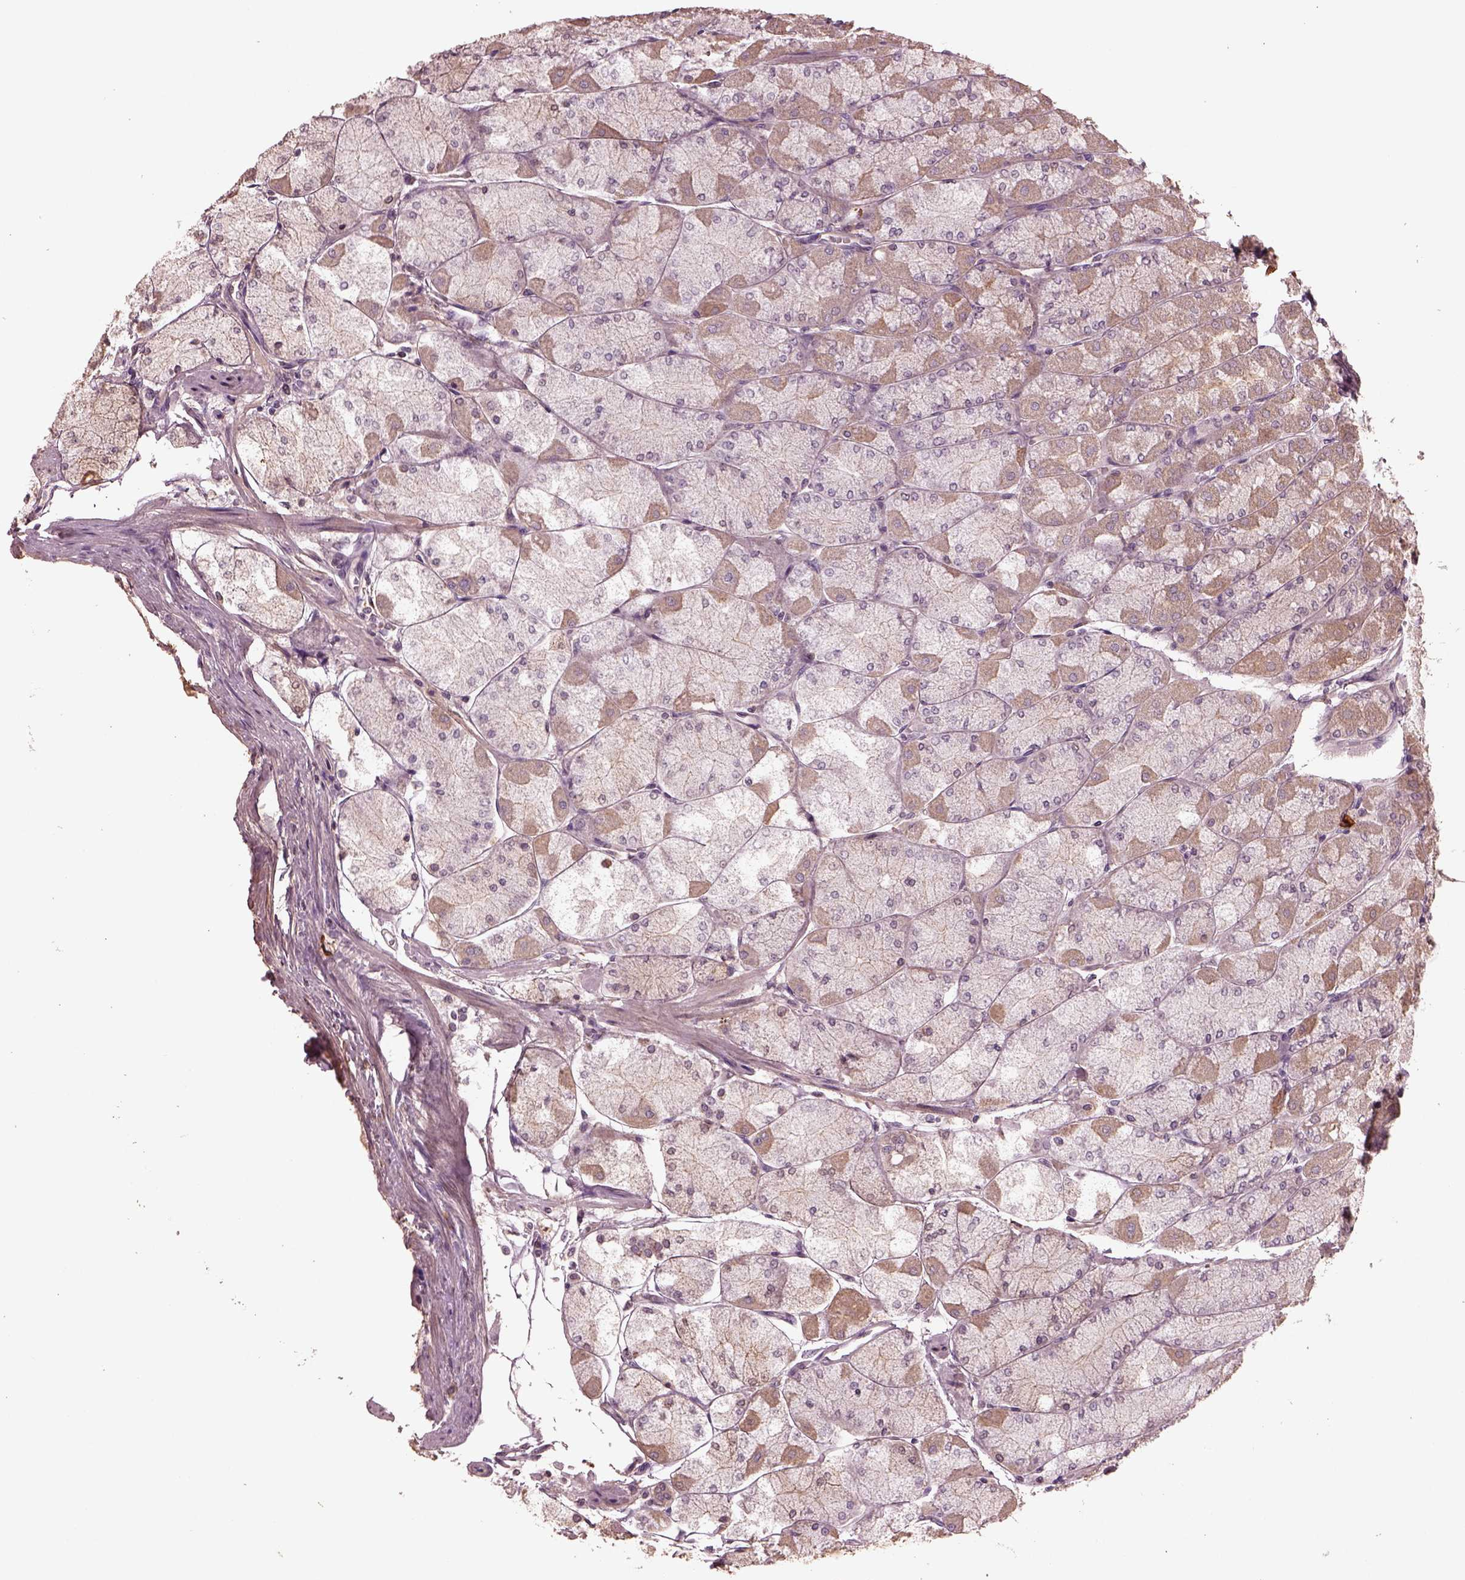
{"staining": {"intensity": "weak", "quantity": "25%-75%", "location": "cytoplasmic/membranous"}, "tissue": "stomach", "cell_type": "Glandular cells", "image_type": "normal", "snomed": [{"axis": "morphology", "description": "Normal tissue, NOS"}, {"axis": "topography", "description": "Stomach, upper"}], "caption": "This micrograph shows immunohistochemistry (IHC) staining of benign human stomach, with low weak cytoplasmic/membranous expression in approximately 25%-75% of glandular cells.", "gene": "PTX4", "patient": {"sex": "male", "age": 60}}